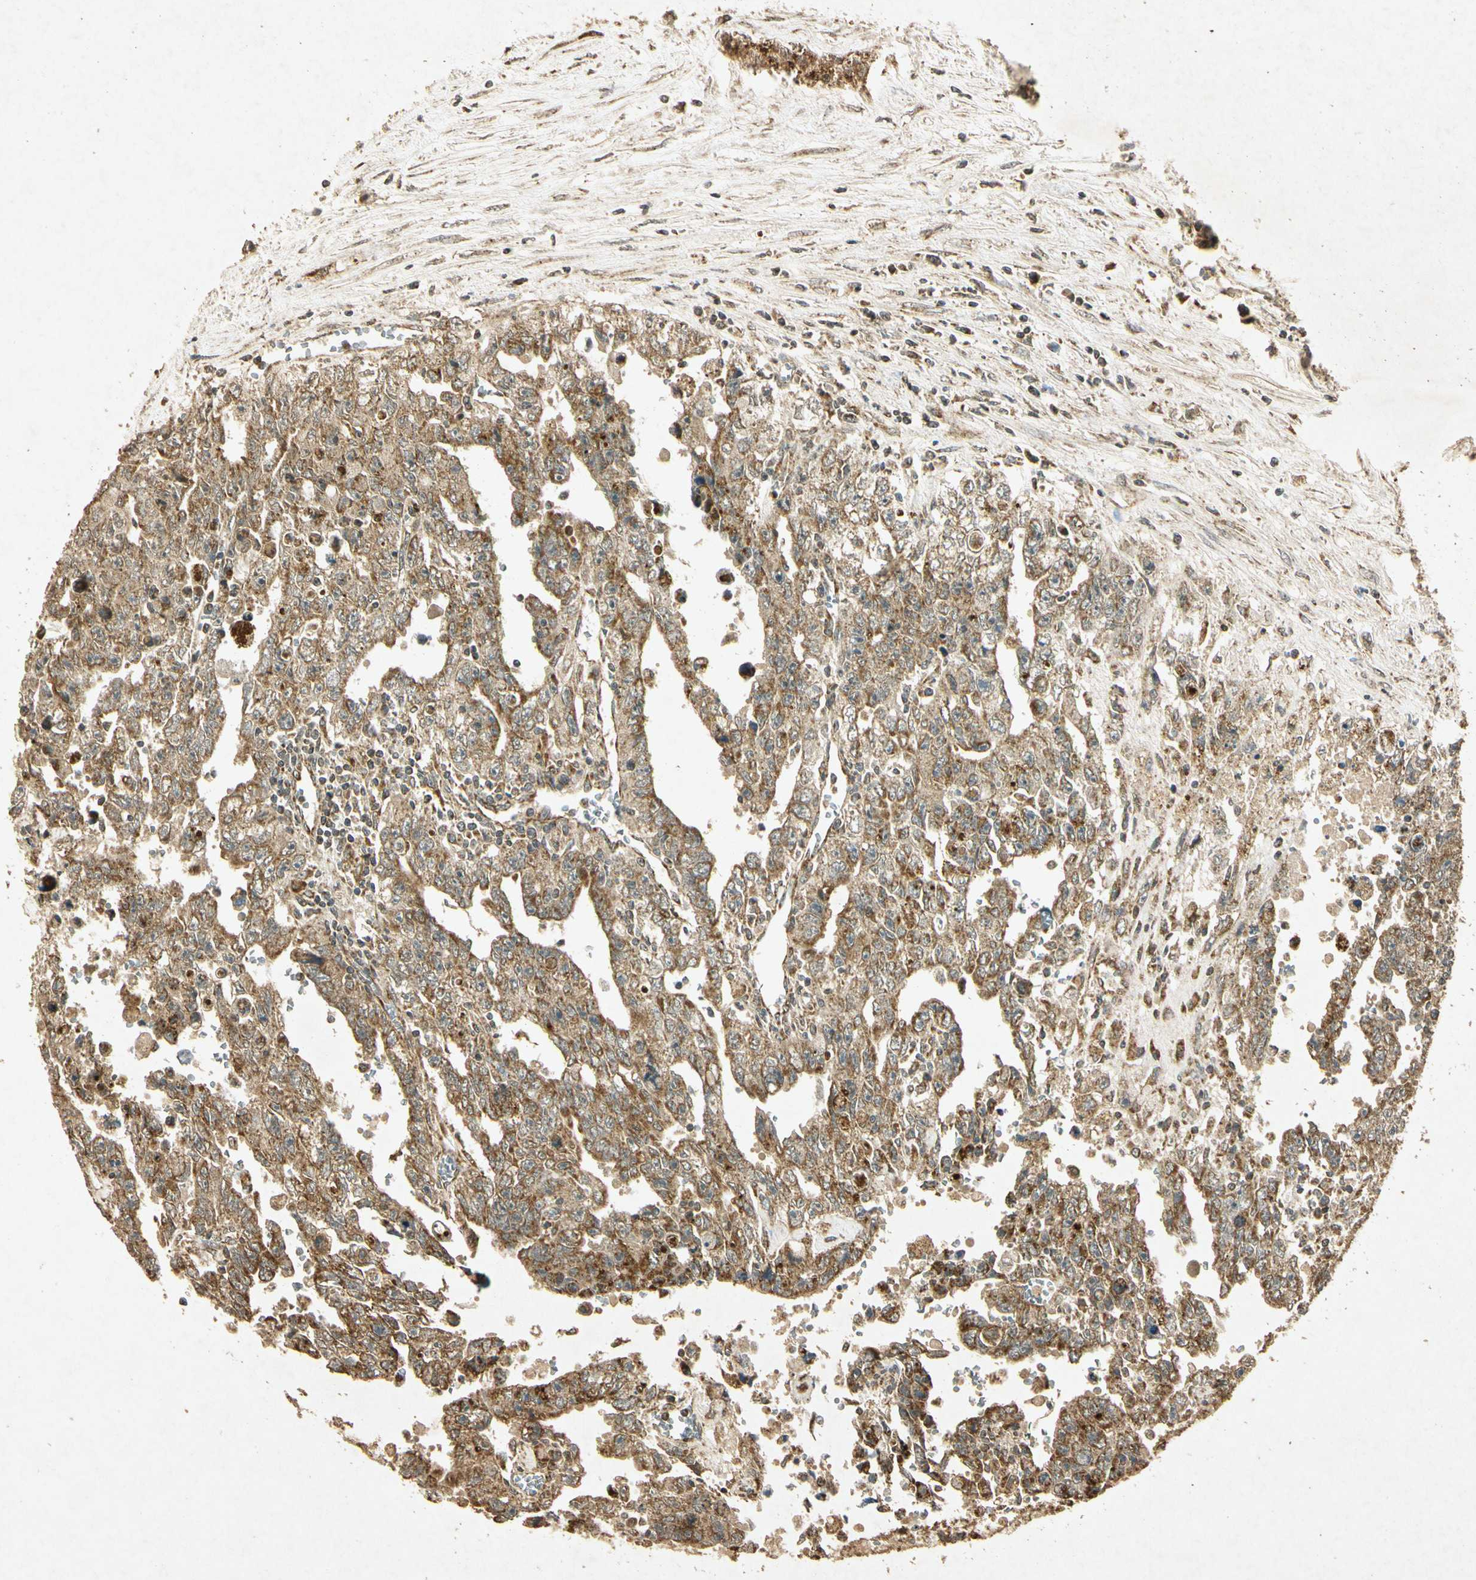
{"staining": {"intensity": "moderate", "quantity": ">75%", "location": "cytoplasmic/membranous"}, "tissue": "testis cancer", "cell_type": "Tumor cells", "image_type": "cancer", "snomed": [{"axis": "morphology", "description": "Carcinoma, Embryonal, NOS"}, {"axis": "topography", "description": "Testis"}], "caption": "Brown immunohistochemical staining in testis cancer (embryonal carcinoma) reveals moderate cytoplasmic/membranous positivity in about >75% of tumor cells. (DAB IHC with brightfield microscopy, high magnification).", "gene": "PRDX3", "patient": {"sex": "male", "age": 28}}